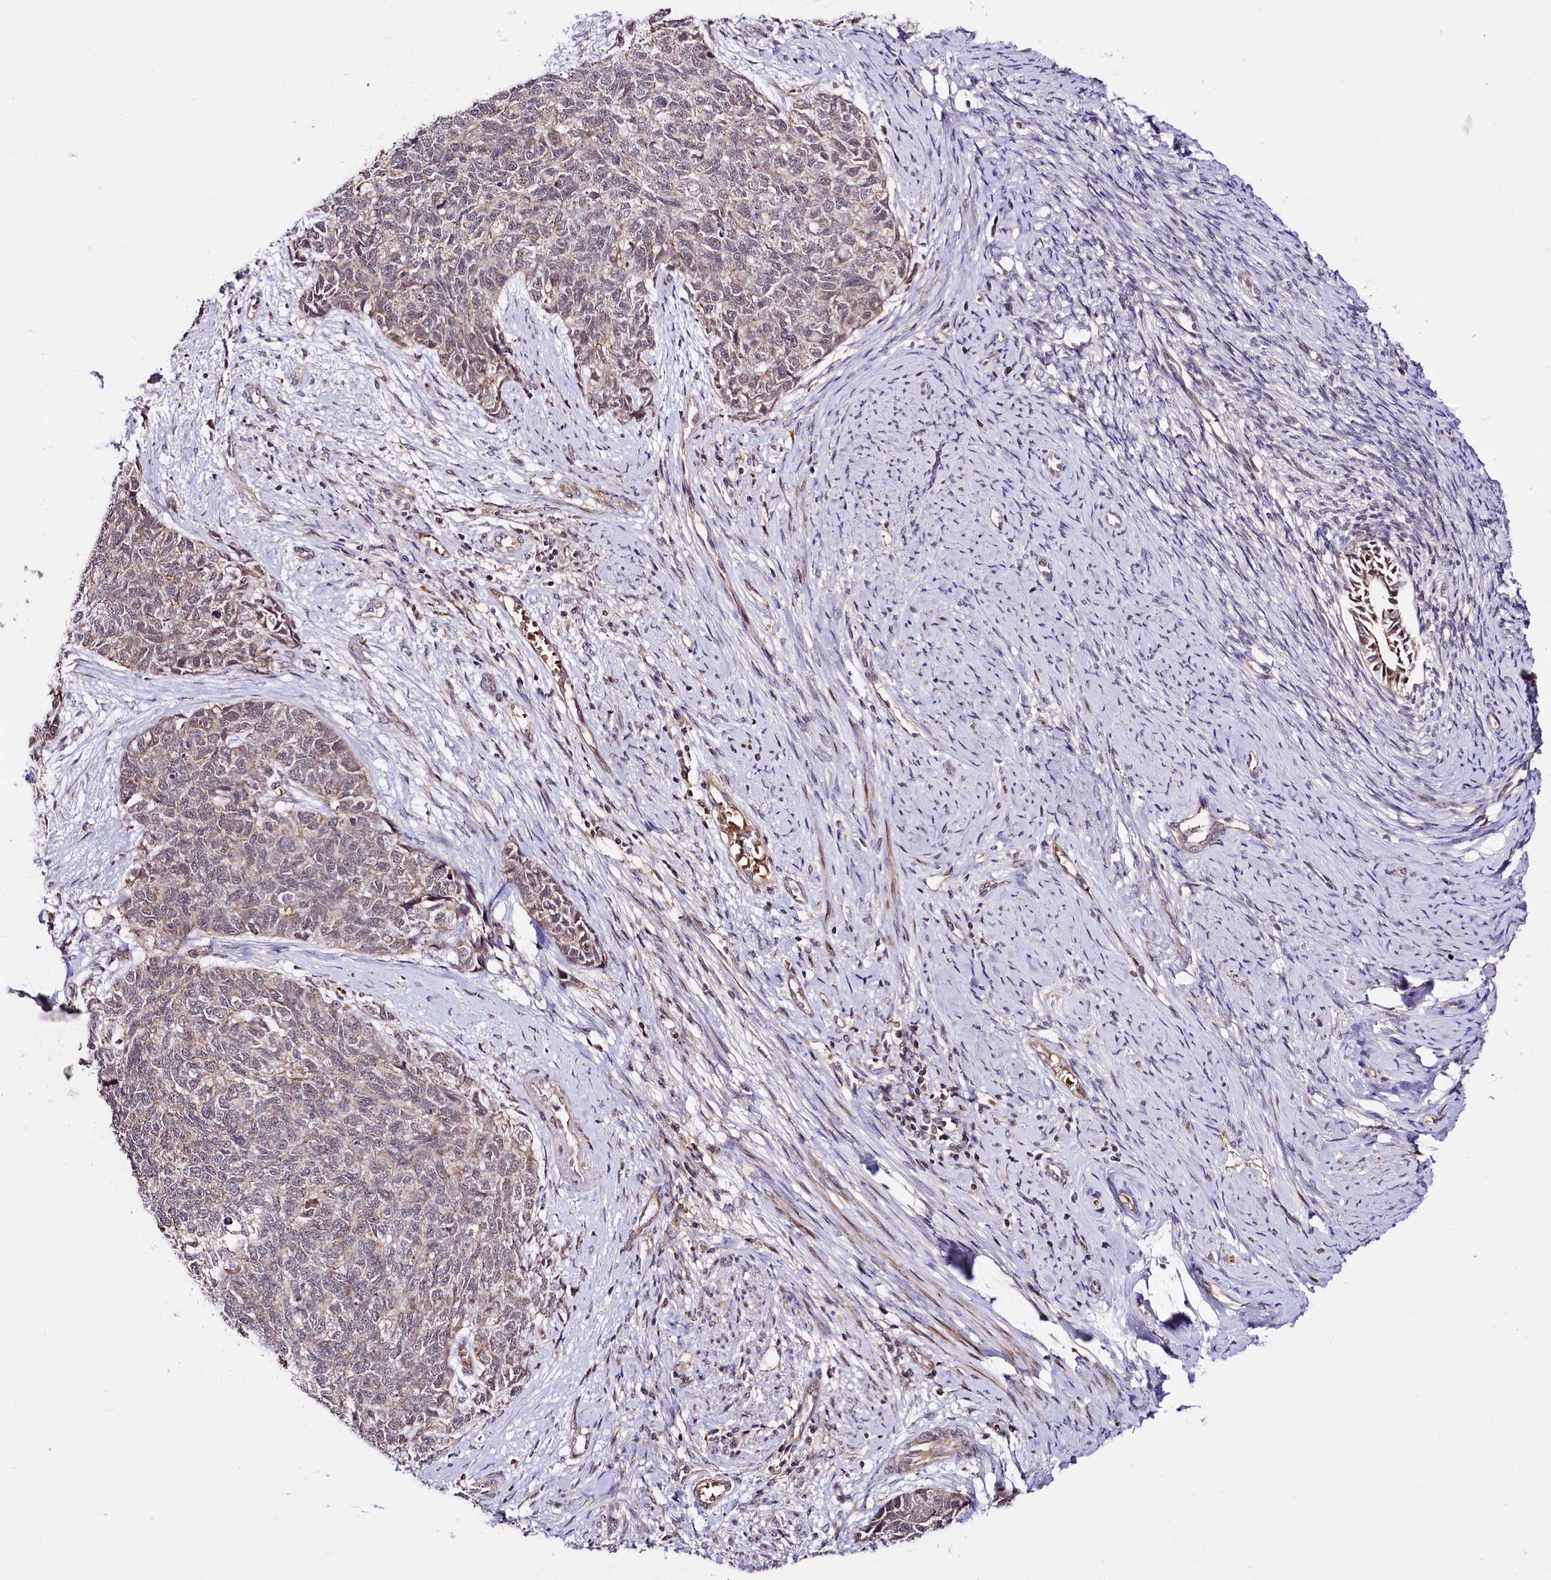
{"staining": {"intensity": "weak", "quantity": "25%-75%", "location": "cytoplasmic/membranous"}, "tissue": "cervical cancer", "cell_type": "Tumor cells", "image_type": "cancer", "snomed": [{"axis": "morphology", "description": "Squamous cell carcinoma, NOS"}, {"axis": "topography", "description": "Cervix"}], "caption": "The histopathology image exhibits staining of squamous cell carcinoma (cervical), revealing weak cytoplasmic/membranous protein expression (brown color) within tumor cells.", "gene": "TAFAZZIN", "patient": {"sex": "female", "age": 63}}